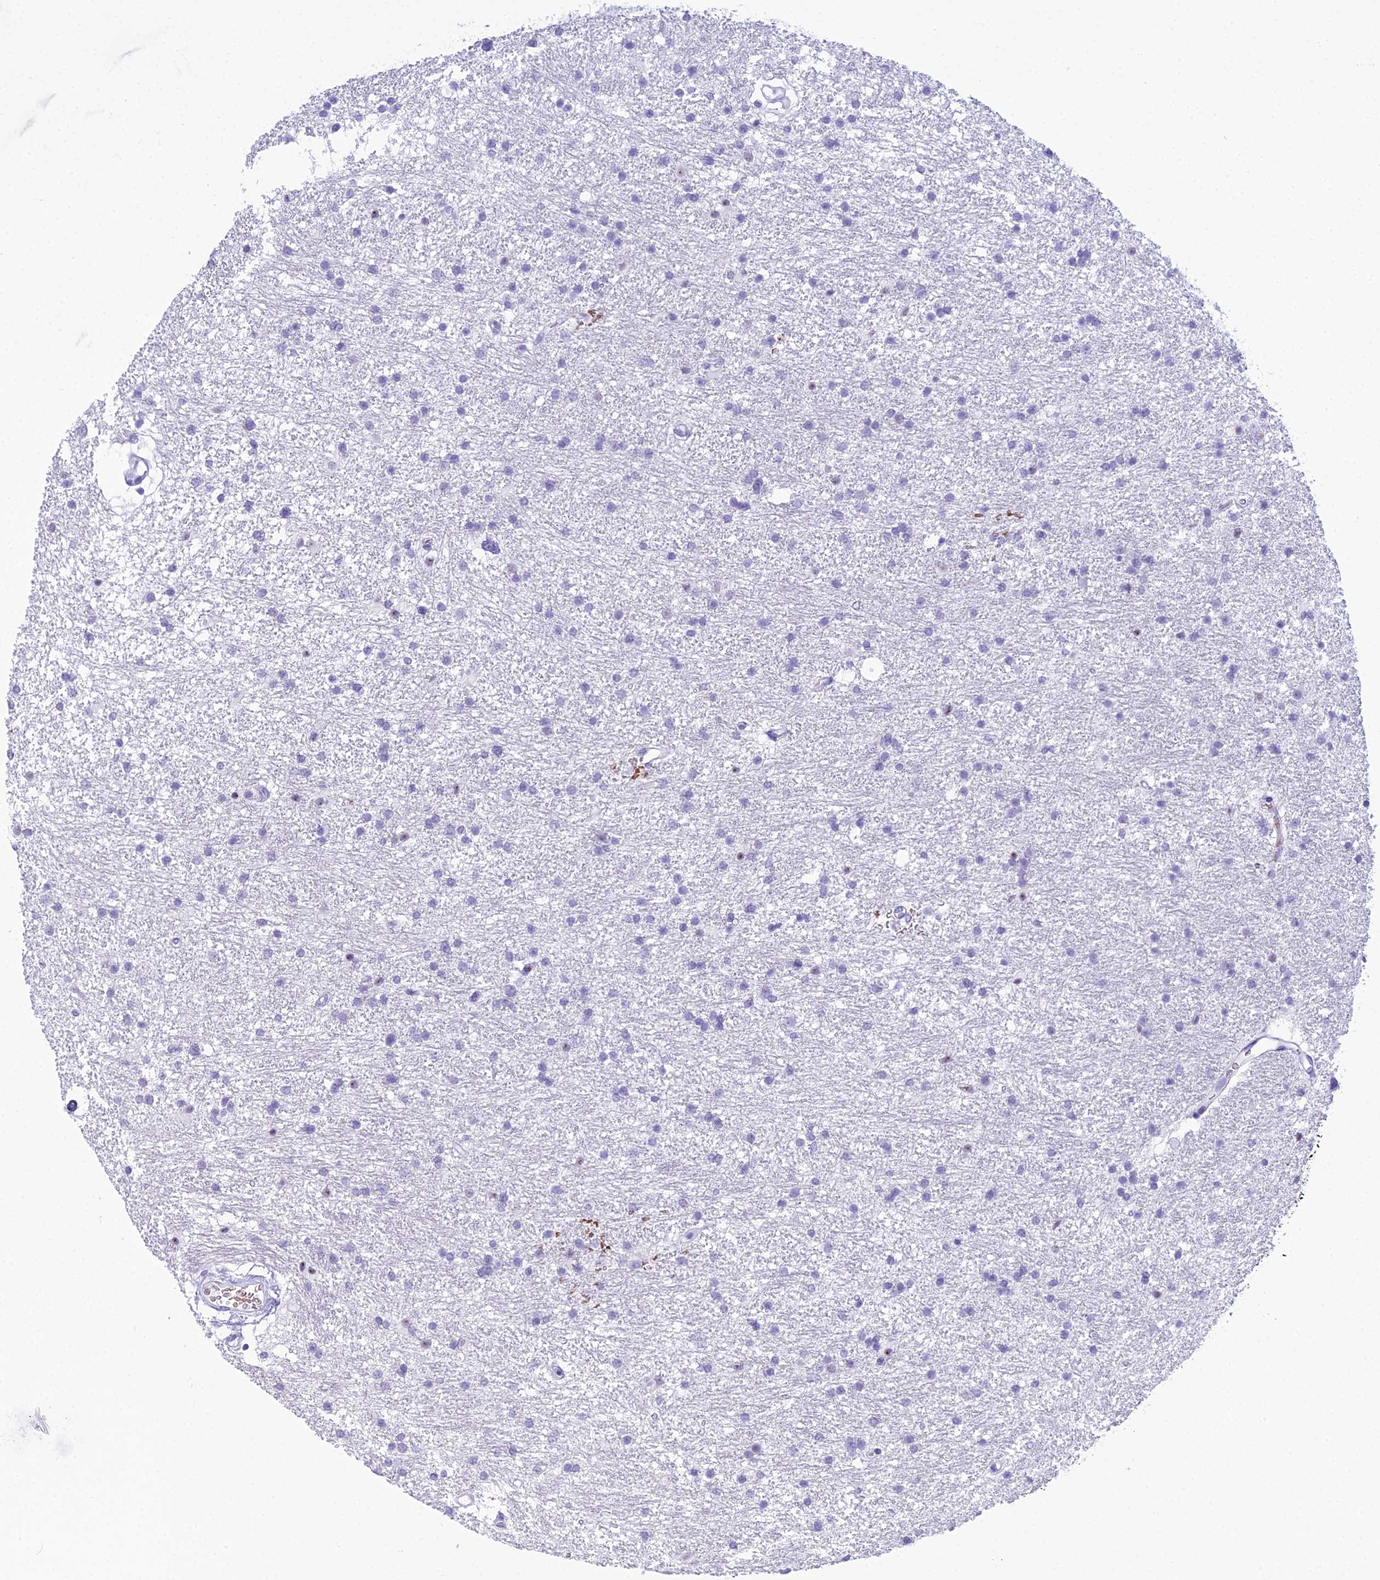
{"staining": {"intensity": "negative", "quantity": "none", "location": "none"}, "tissue": "glioma", "cell_type": "Tumor cells", "image_type": "cancer", "snomed": [{"axis": "morphology", "description": "Glioma, malignant, High grade"}, {"axis": "topography", "description": "Brain"}], "caption": "An immunohistochemistry (IHC) histopathology image of malignant high-grade glioma is shown. There is no staining in tumor cells of malignant high-grade glioma.", "gene": "RNPS1", "patient": {"sex": "male", "age": 77}}